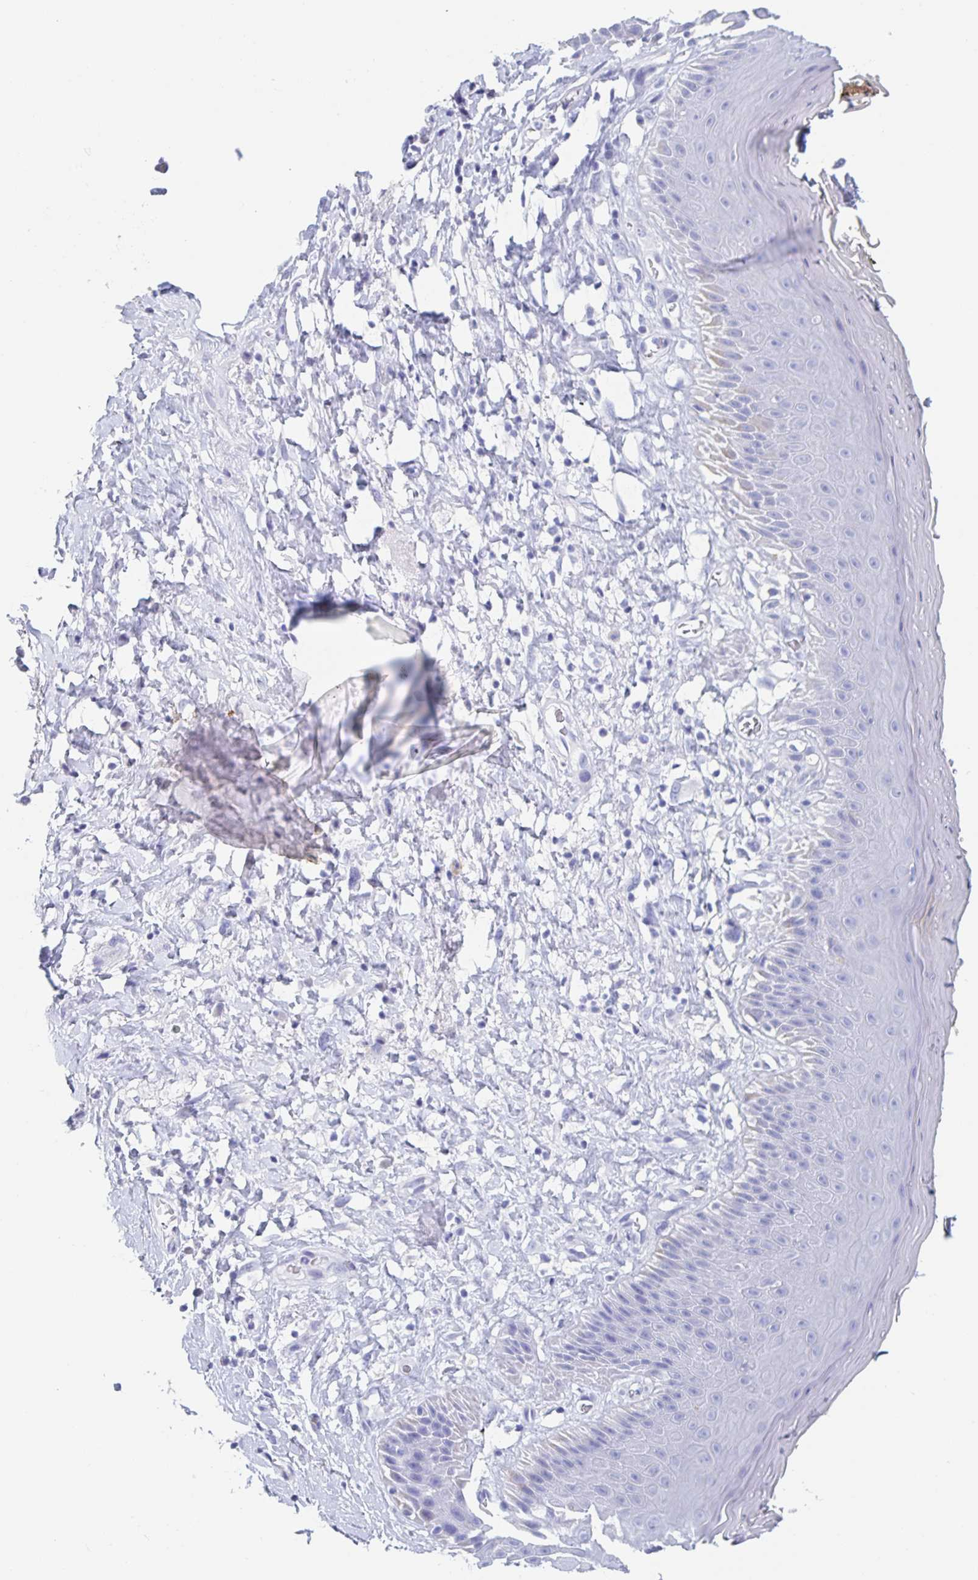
{"staining": {"intensity": "negative", "quantity": "none", "location": "none"}, "tissue": "skin", "cell_type": "Epidermal cells", "image_type": "normal", "snomed": [{"axis": "morphology", "description": "Normal tissue, NOS"}, {"axis": "topography", "description": "Anal"}], "caption": "An IHC micrograph of benign skin is shown. There is no staining in epidermal cells of skin. Nuclei are stained in blue.", "gene": "DMBT1", "patient": {"sex": "male", "age": 78}}